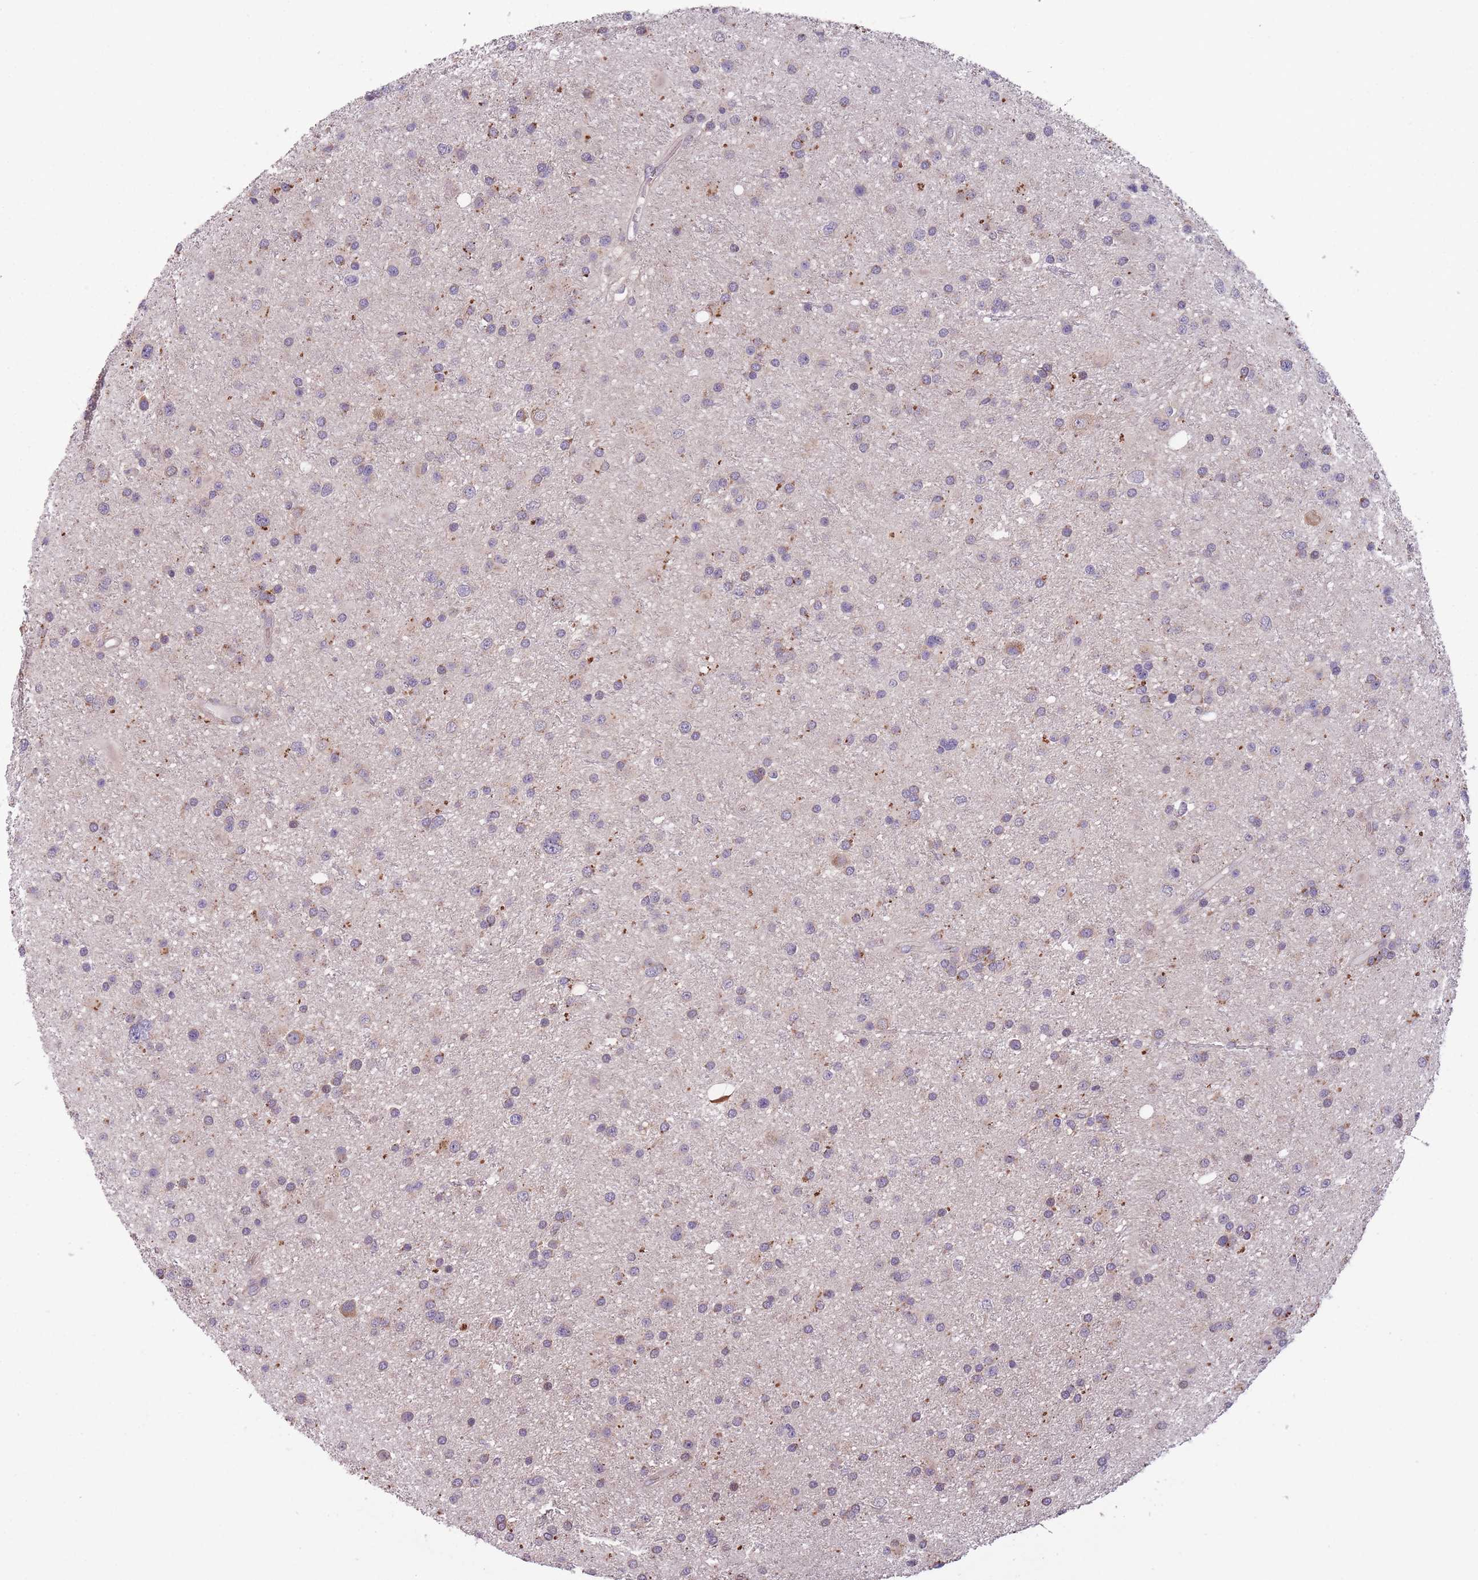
{"staining": {"intensity": "moderate", "quantity": "<25%", "location": "cytoplasmic/membranous"}, "tissue": "glioma", "cell_type": "Tumor cells", "image_type": "cancer", "snomed": [{"axis": "morphology", "description": "Glioma, malignant, Low grade"}, {"axis": "topography", "description": "Brain"}], "caption": "The micrograph demonstrates staining of malignant glioma (low-grade), revealing moderate cytoplasmic/membranous protein staining (brown color) within tumor cells.", "gene": "ITPKC", "patient": {"sex": "female", "age": 32}}